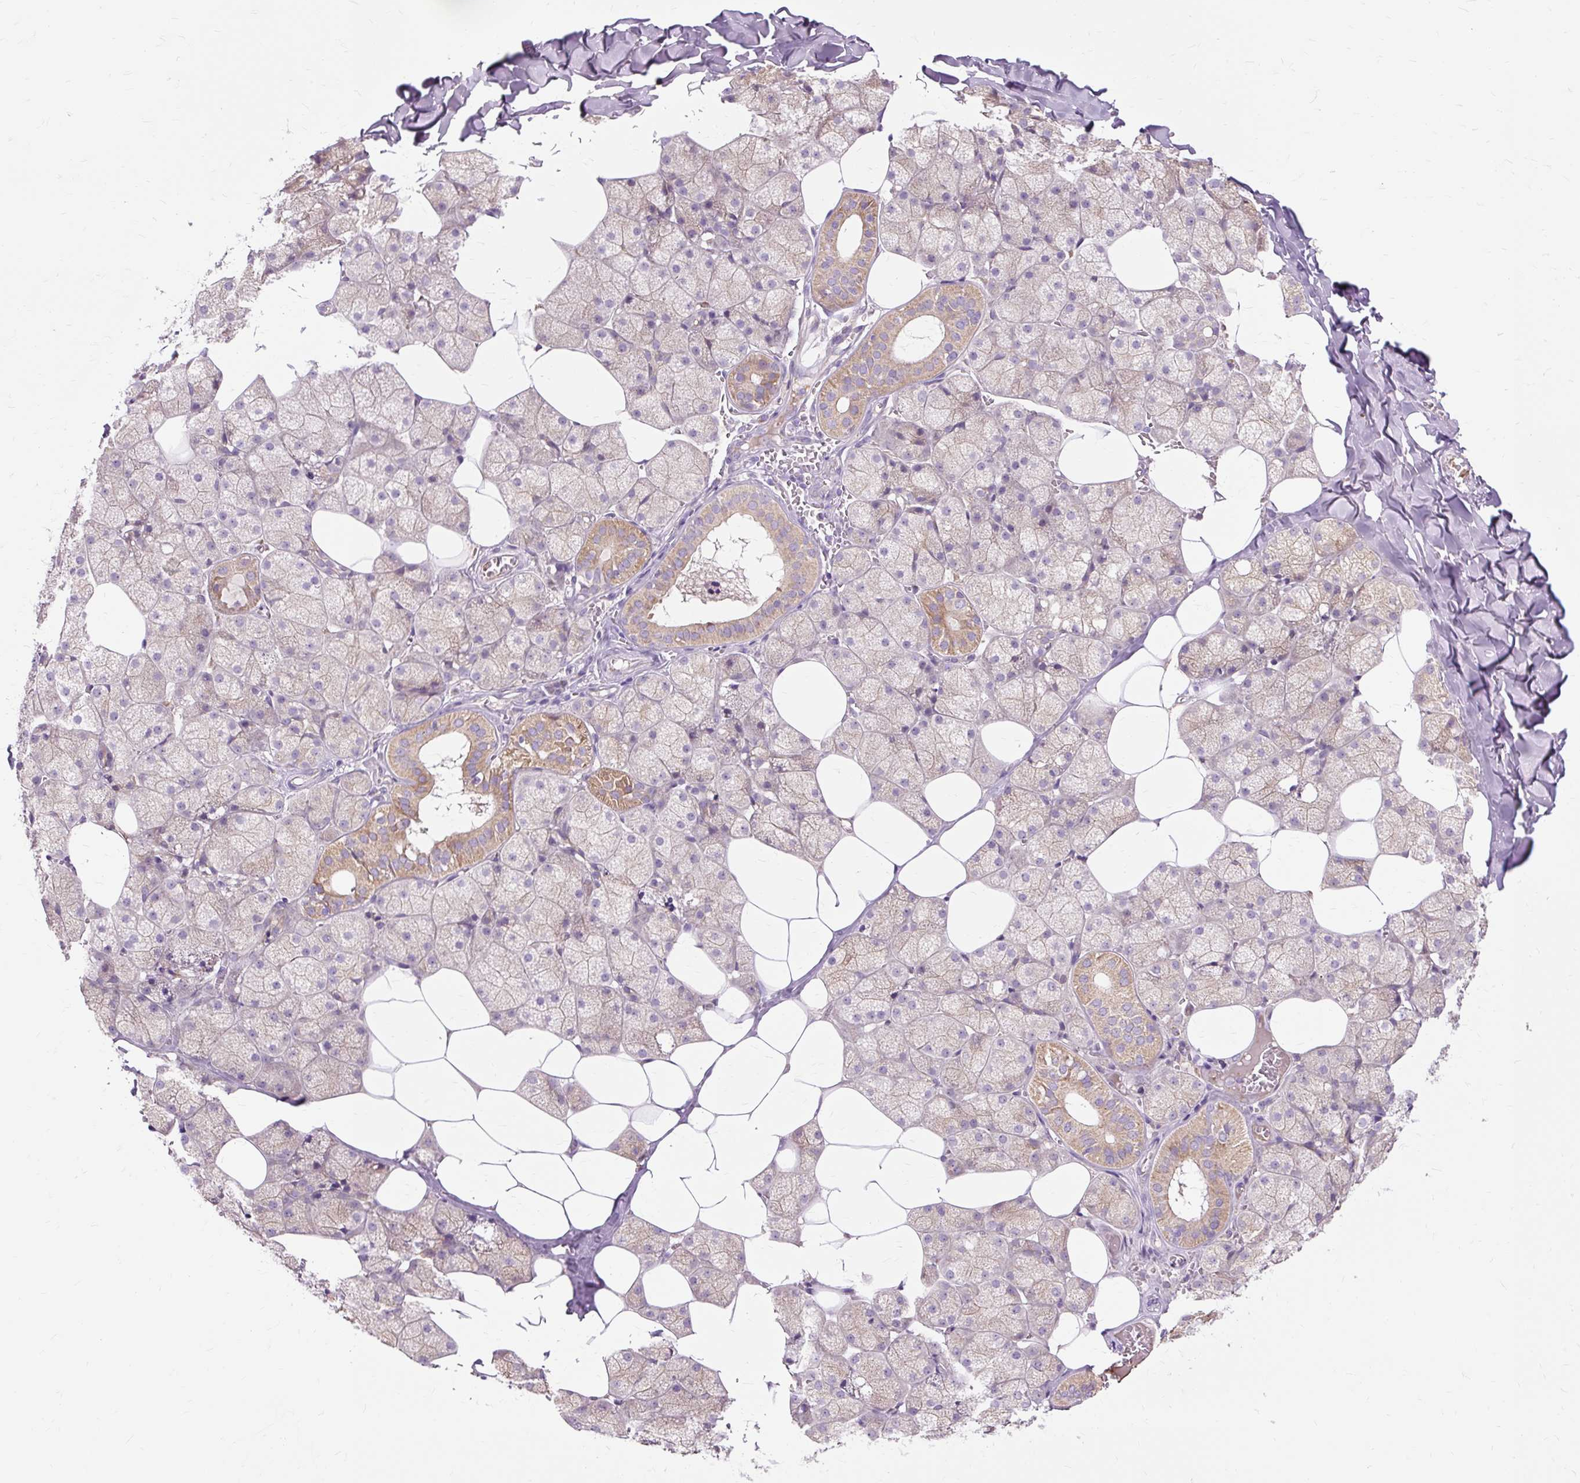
{"staining": {"intensity": "moderate", "quantity": "25%-75%", "location": "cytoplasmic/membranous"}, "tissue": "salivary gland", "cell_type": "Glandular cells", "image_type": "normal", "snomed": [{"axis": "morphology", "description": "Normal tissue, NOS"}, {"axis": "topography", "description": "Salivary gland"}, {"axis": "topography", "description": "Peripheral nerve tissue"}], "caption": "Salivary gland stained with DAB IHC demonstrates medium levels of moderate cytoplasmic/membranous staining in approximately 25%-75% of glandular cells.", "gene": "PDZD2", "patient": {"sex": "male", "age": 38}}